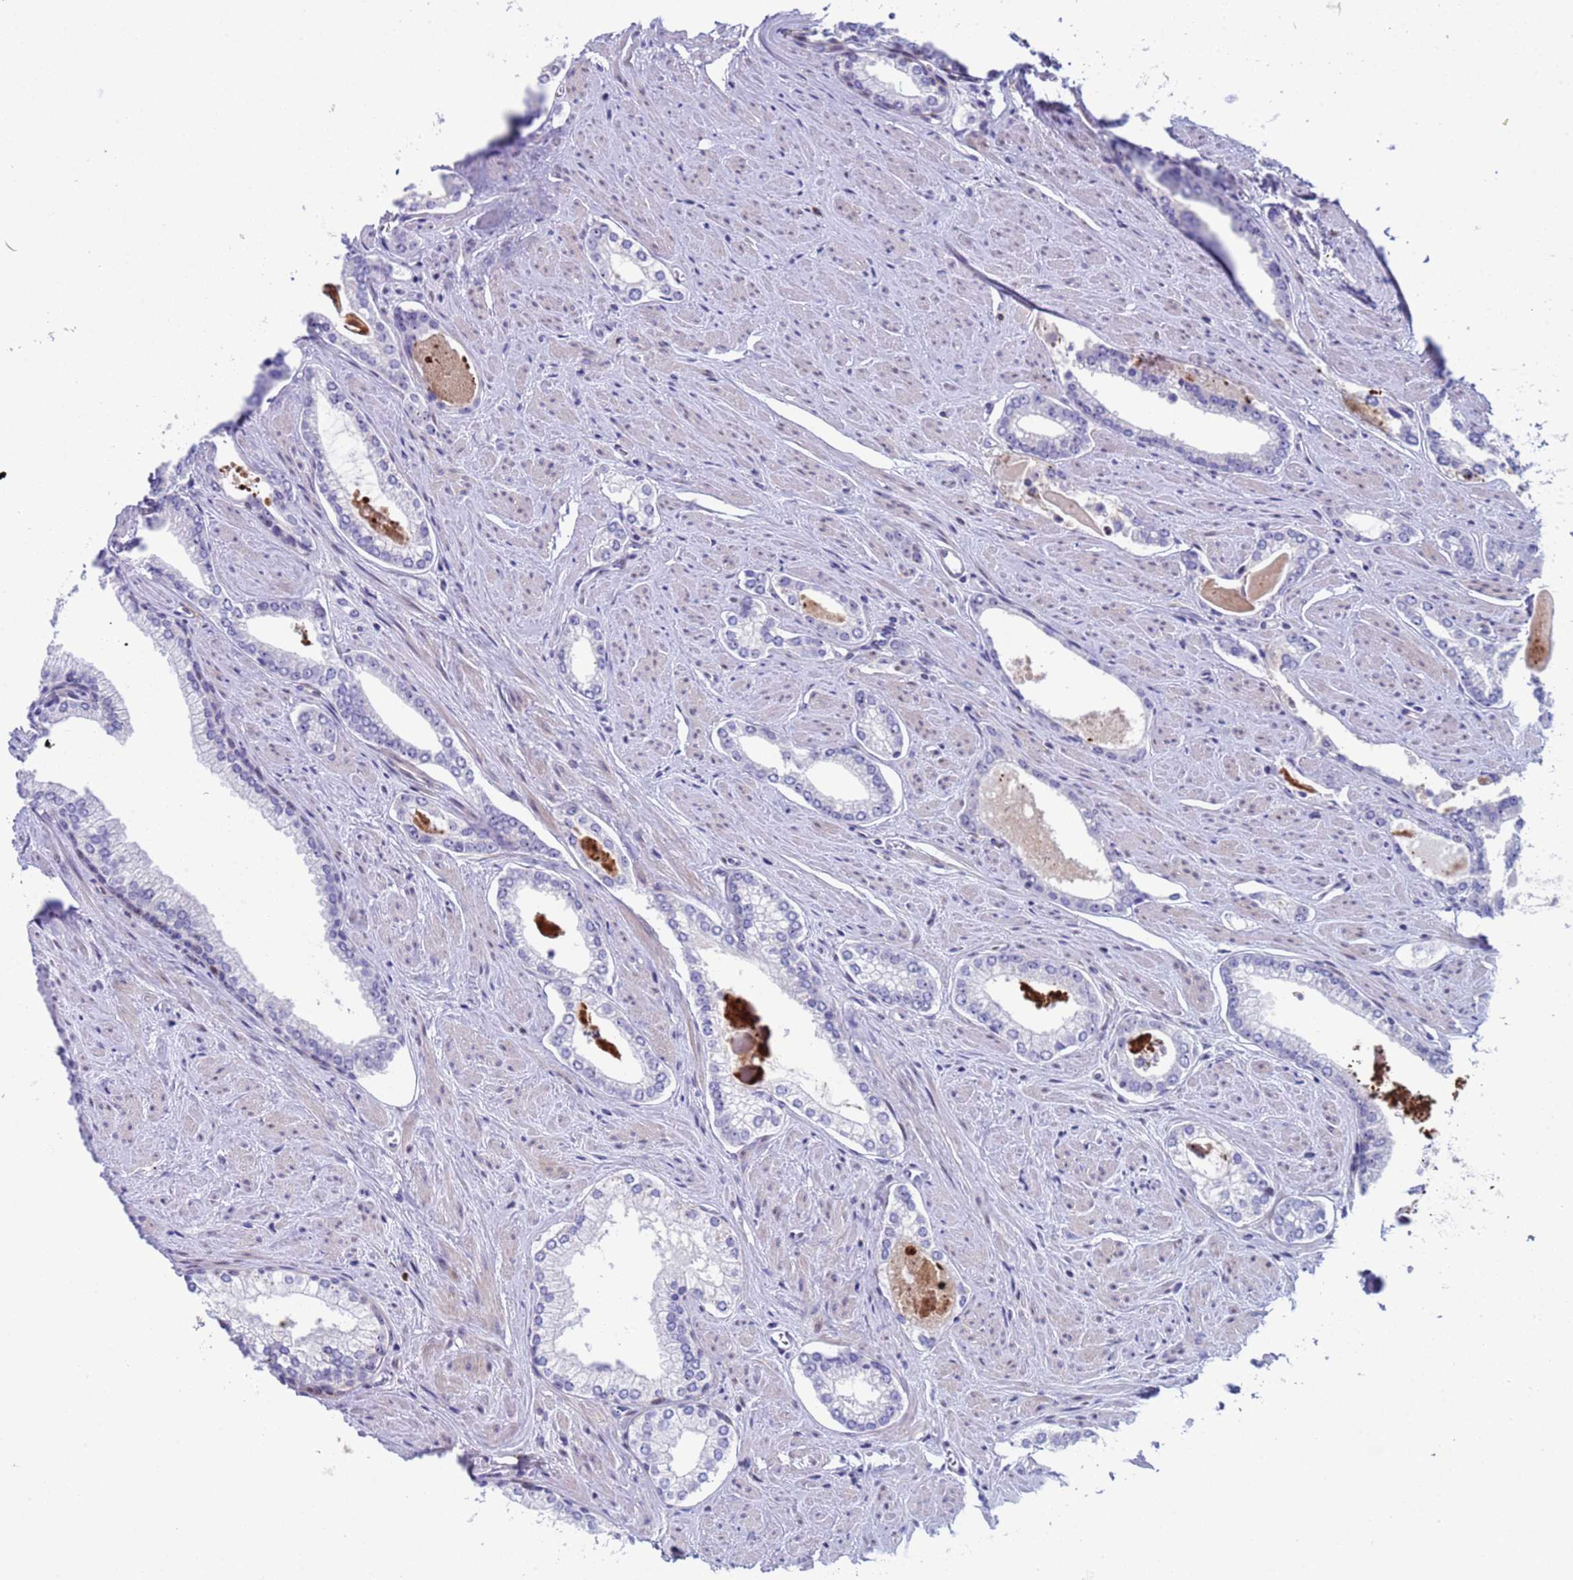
{"staining": {"intensity": "negative", "quantity": "none", "location": "none"}, "tissue": "prostate cancer", "cell_type": "Tumor cells", "image_type": "cancer", "snomed": [{"axis": "morphology", "description": "Adenocarcinoma, Low grade"}, {"axis": "topography", "description": "Prostate and seminal vesicle, NOS"}], "caption": "The histopathology image reveals no staining of tumor cells in prostate cancer (adenocarcinoma (low-grade)).", "gene": "POP5", "patient": {"sex": "male", "age": 60}}